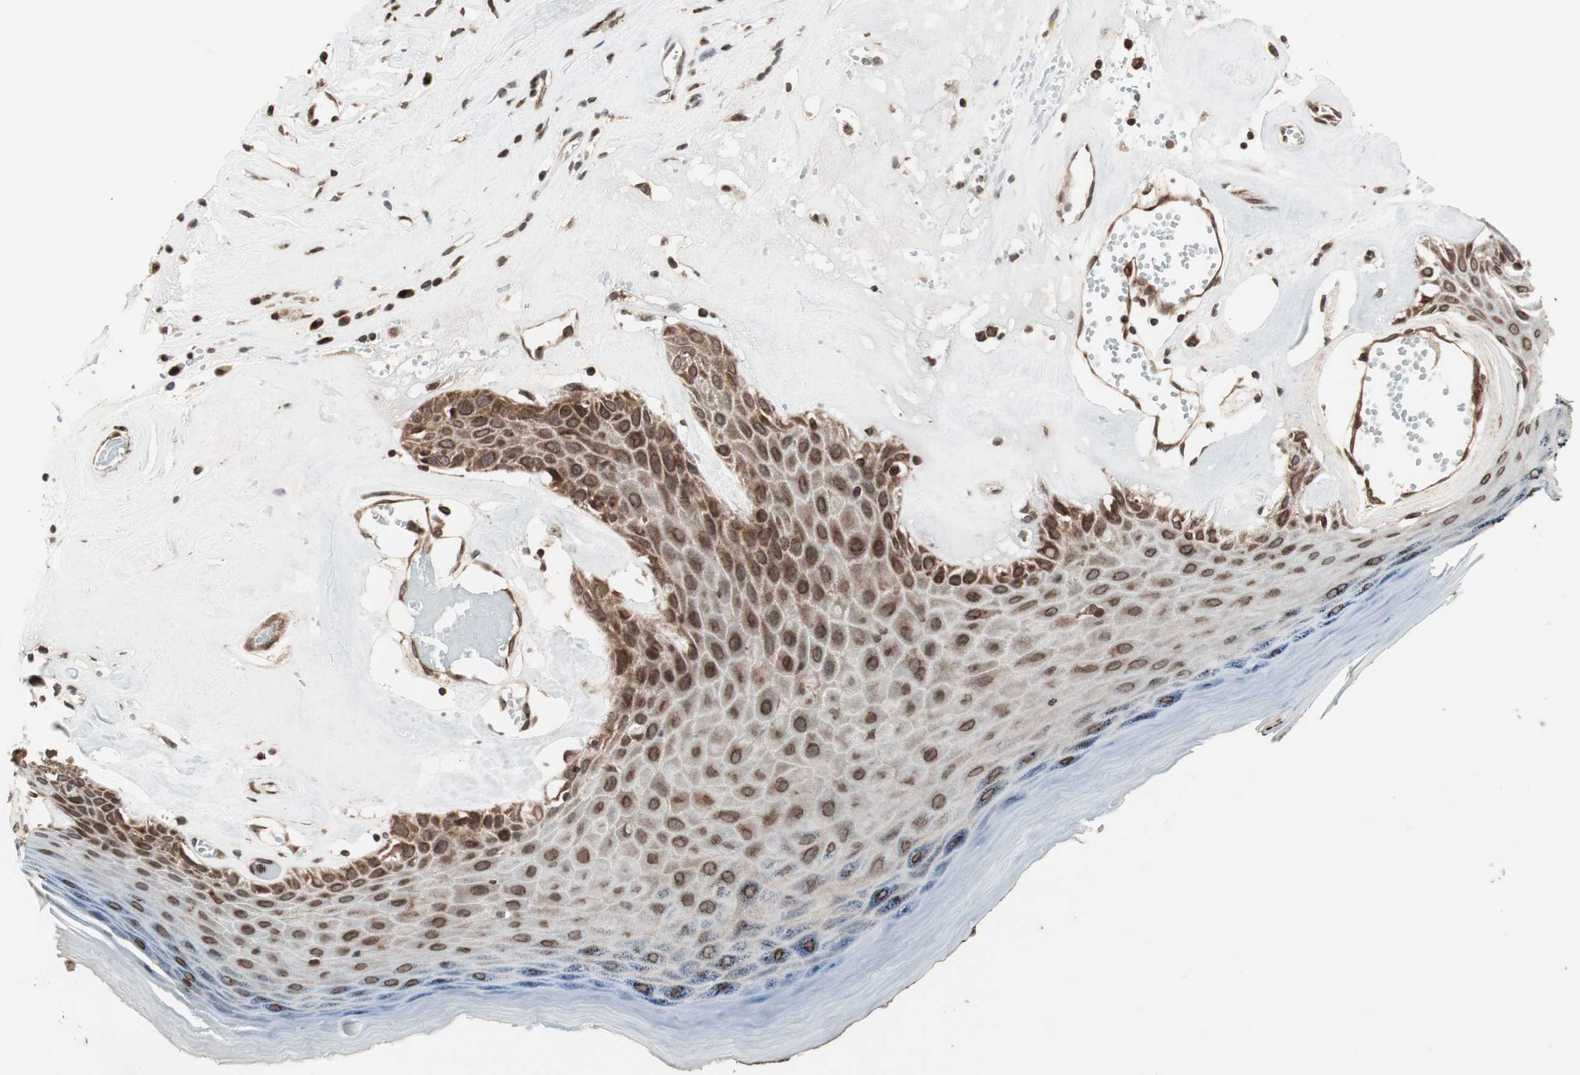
{"staining": {"intensity": "strong", "quantity": ">75%", "location": "cytoplasmic/membranous,nuclear"}, "tissue": "skin", "cell_type": "Epidermal cells", "image_type": "normal", "snomed": [{"axis": "morphology", "description": "Normal tissue, NOS"}, {"axis": "morphology", "description": "Inflammation, NOS"}, {"axis": "topography", "description": "Vulva"}], "caption": "A high-resolution histopathology image shows IHC staining of unremarkable skin, which demonstrates strong cytoplasmic/membranous,nuclear expression in approximately >75% of epidermal cells.", "gene": "NUP62", "patient": {"sex": "female", "age": 84}}